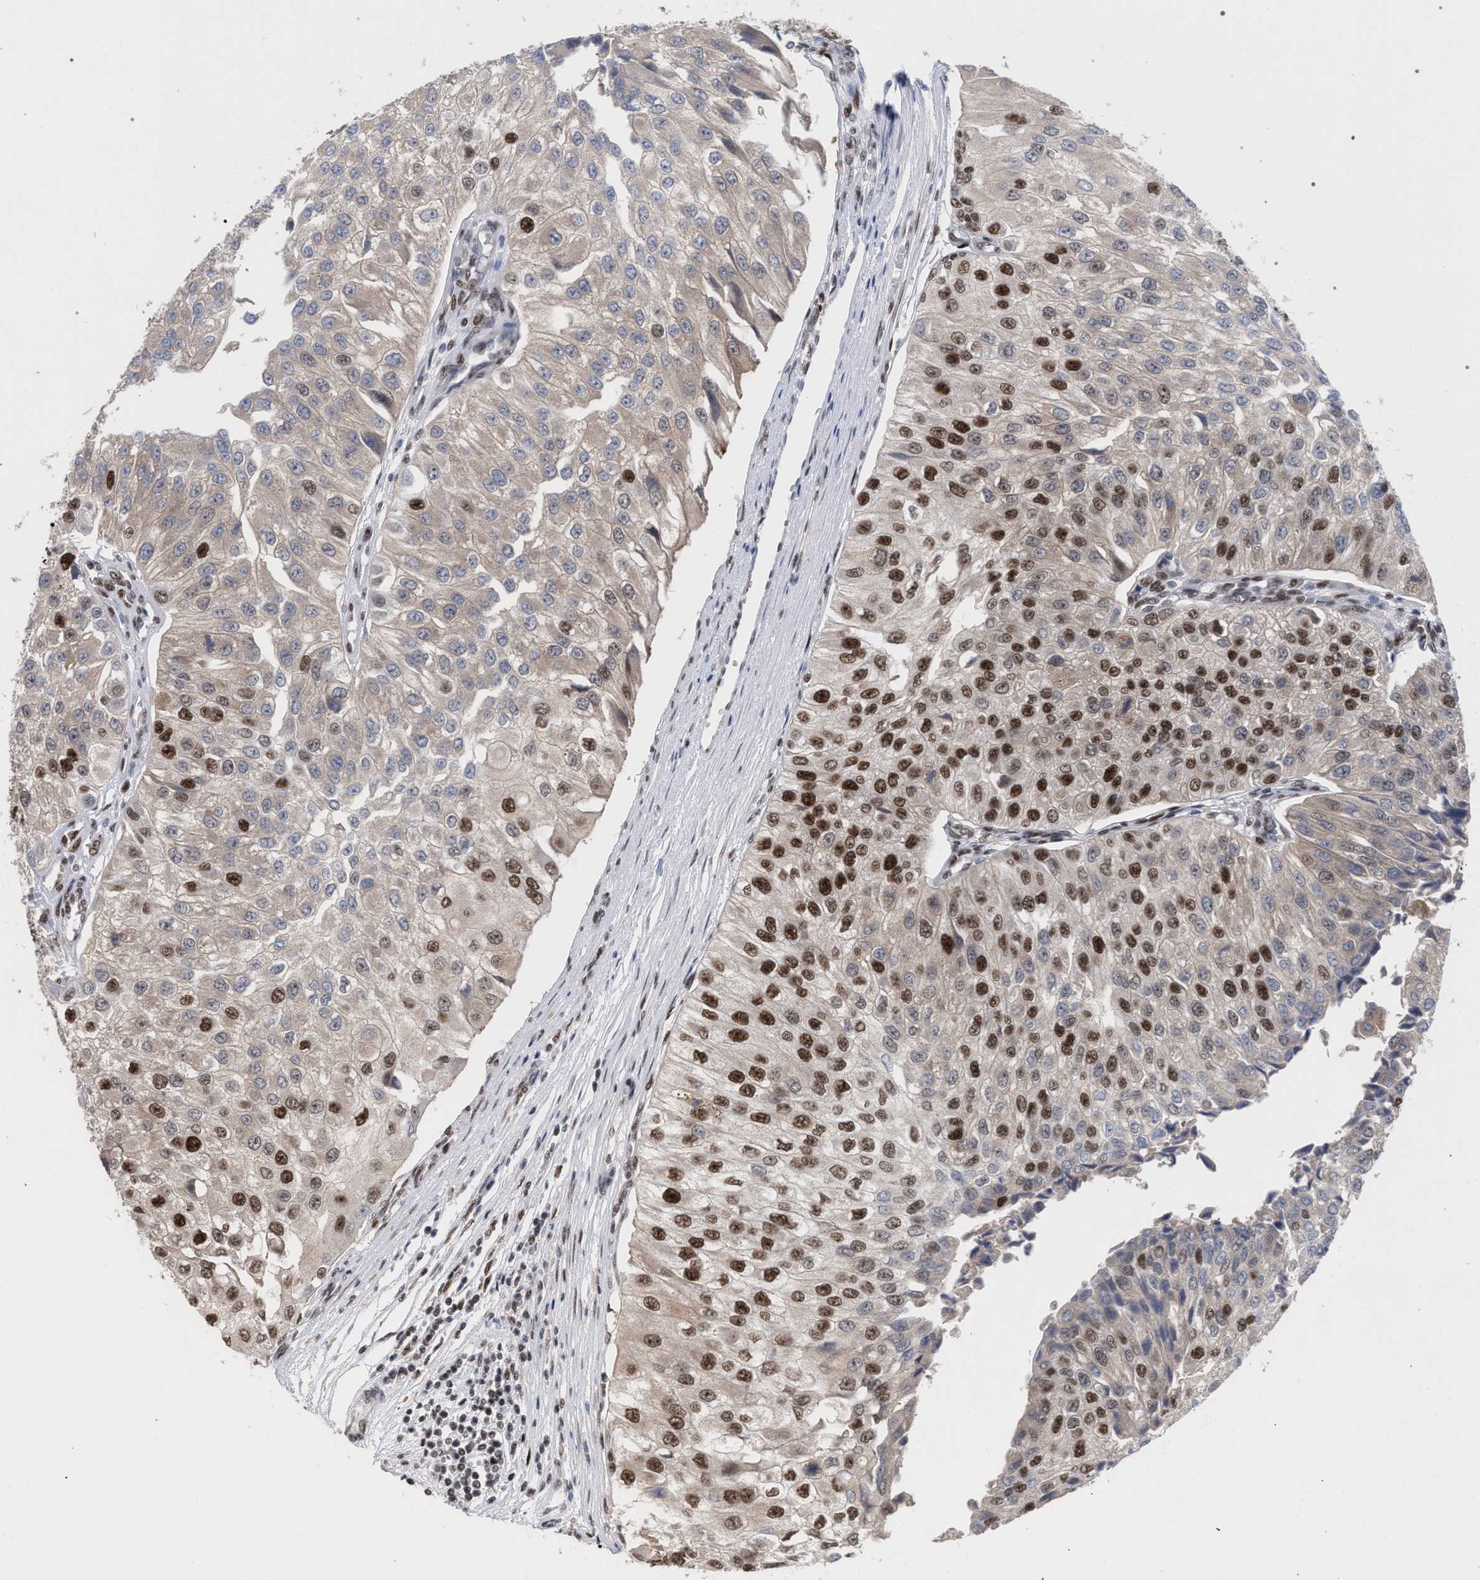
{"staining": {"intensity": "strong", "quantity": "25%-75%", "location": "nuclear"}, "tissue": "urothelial cancer", "cell_type": "Tumor cells", "image_type": "cancer", "snomed": [{"axis": "morphology", "description": "Urothelial carcinoma, High grade"}, {"axis": "topography", "description": "Kidney"}, {"axis": "topography", "description": "Urinary bladder"}], "caption": "Protein expression analysis of urothelial cancer exhibits strong nuclear positivity in approximately 25%-75% of tumor cells. The protein of interest is stained brown, and the nuclei are stained in blue (DAB IHC with brightfield microscopy, high magnification).", "gene": "SCAF4", "patient": {"sex": "male", "age": 77}}